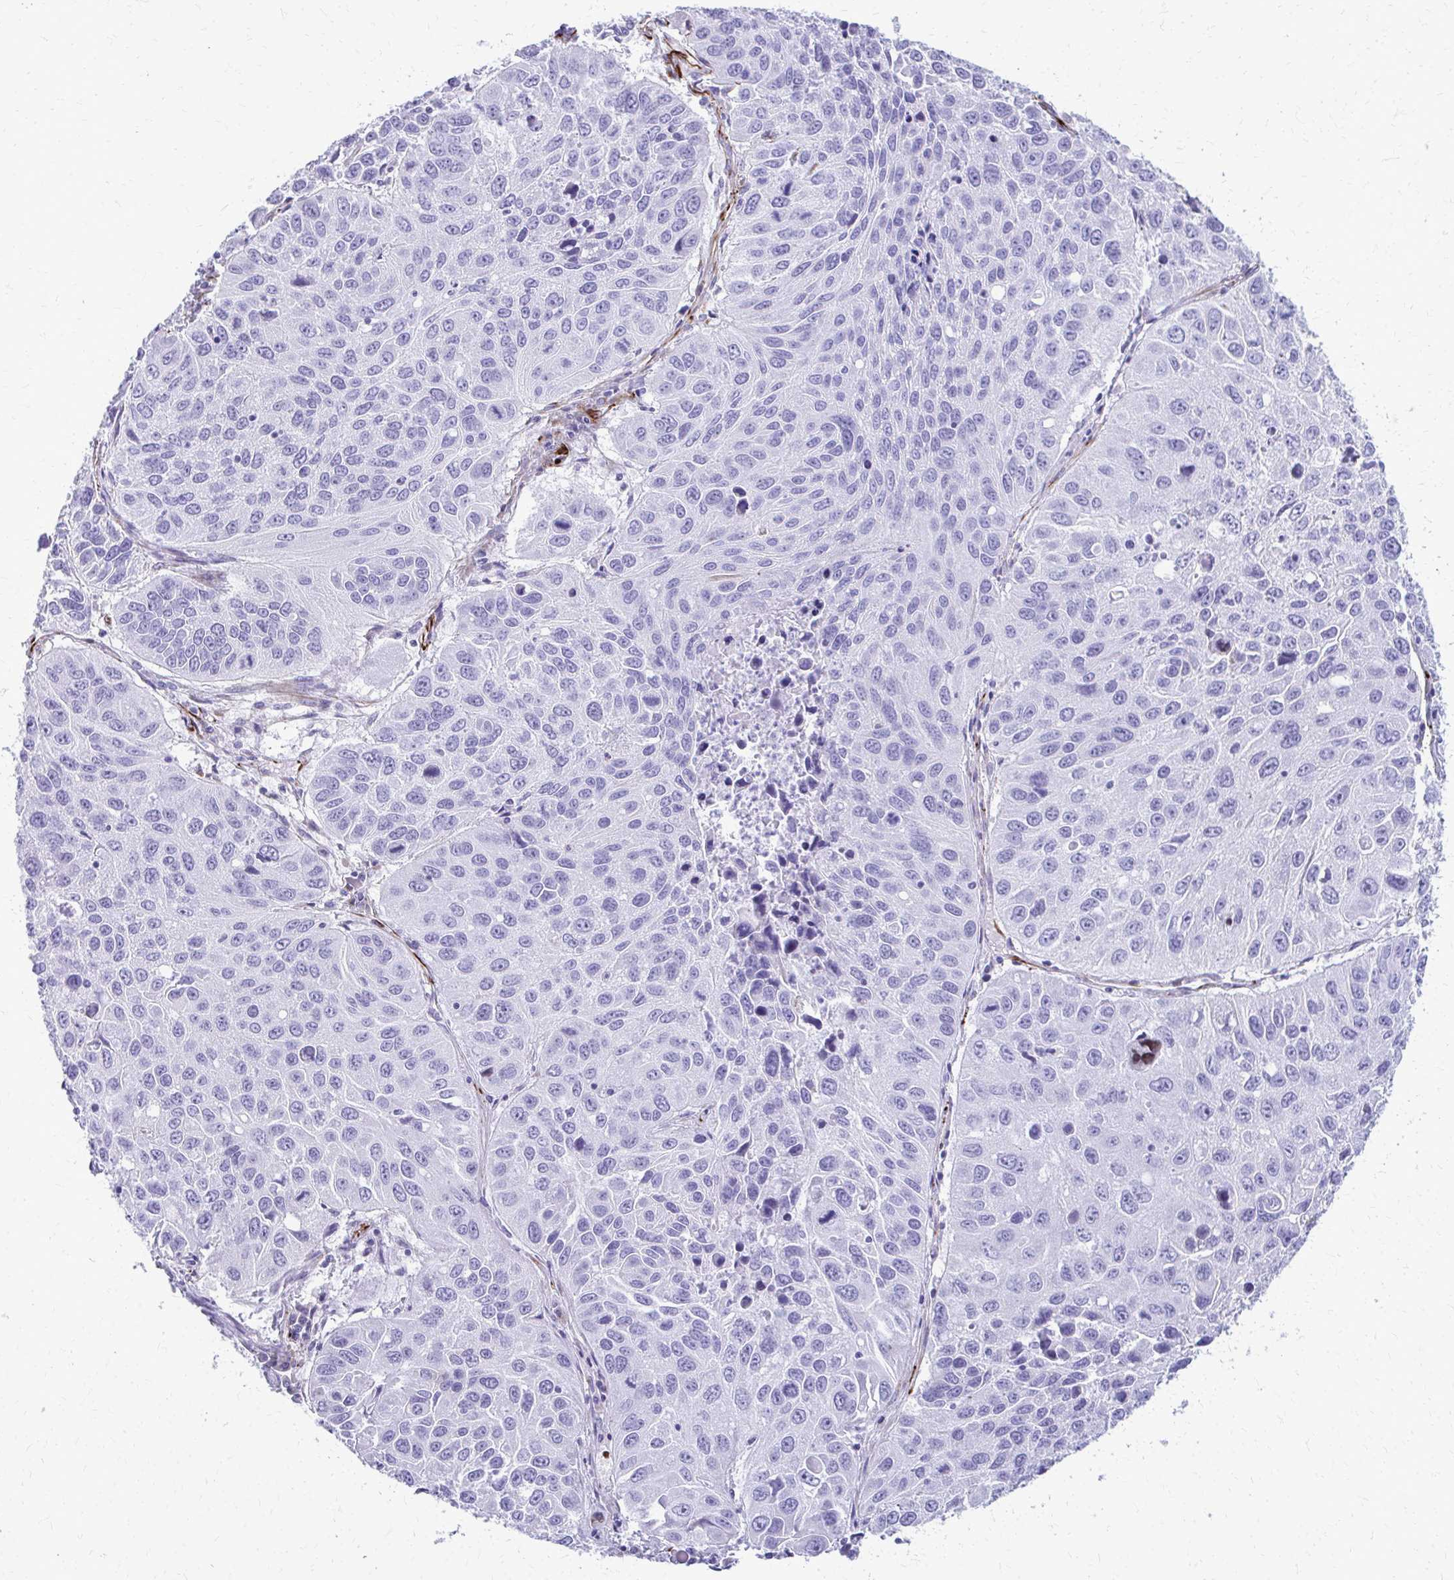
{"staining": {"intensity": "negative", "quantity": "none", "location": "none"}, "tissue": "lung cancer", "cell_type": "Tumor cells", "image_type": "cancer", "snomed": [{"axis": "morphology", "description": "Squamous cell carcinoma, NOS"}, {"axis": "topography", "description": "Lung"}], "caption": "Immunohistochemistry (IHC) photomicrograph of neoplastic tissue: human lung cancer stained with DAB reveals no significant protein expression in tumor cells. Brightfield microscopy of immunohistochemistry stained with DAB (brown) and hematoxylin (blue), captured at high magnification.", "gene": "TRIM6", "patient": {"sex": "female", "age": 61}}